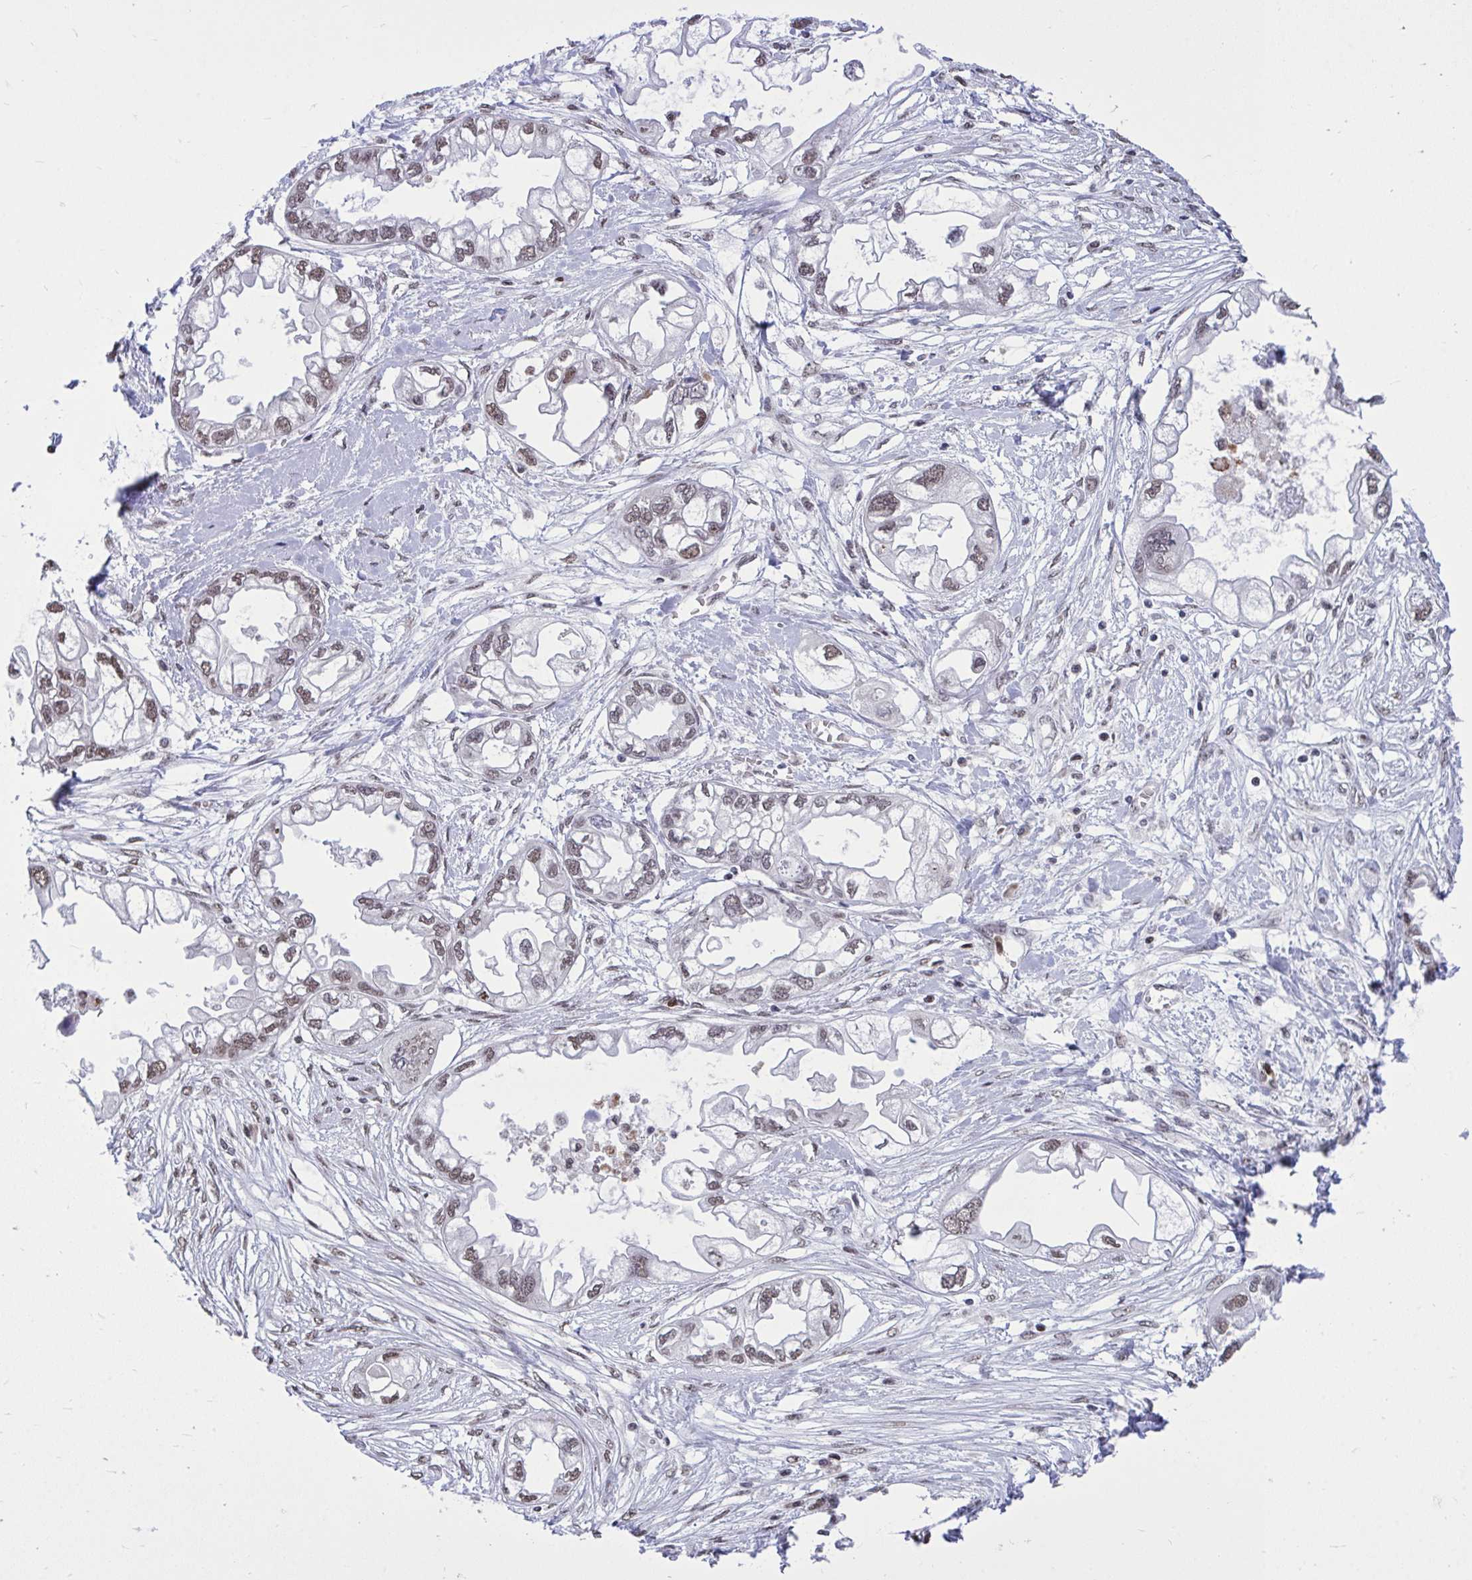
{"staining": {"intensity": "moderate", "quantity": "25%-75%", "location": "nuclear"}, "tissue": "endometrial cancer", "cell_type": "Tumor cells", "image_type": "cancer", "snomed": [{"axis": "morphology", "description": "Adenocarcinoma, NOS"}, {"axis": "morphology", "description": "Adenocarcinoma, metastatic, NOS"}, {"axis": "topography", "description": "Adipose tissue"}, {"axis": "topography", "description": "Endometrium"}], "caption": "Immunohistochemistry (IHC) of endometrial cancer reveals medium levels of moderate nuclear staining in about 25%-75% of tumor cells. Immunohistochemistry (IHC) stains the protein of interest in brown and the nuclei are stained blue.", "gene": "C1QL2", "patient": {"sex": "female", "age": 67}}